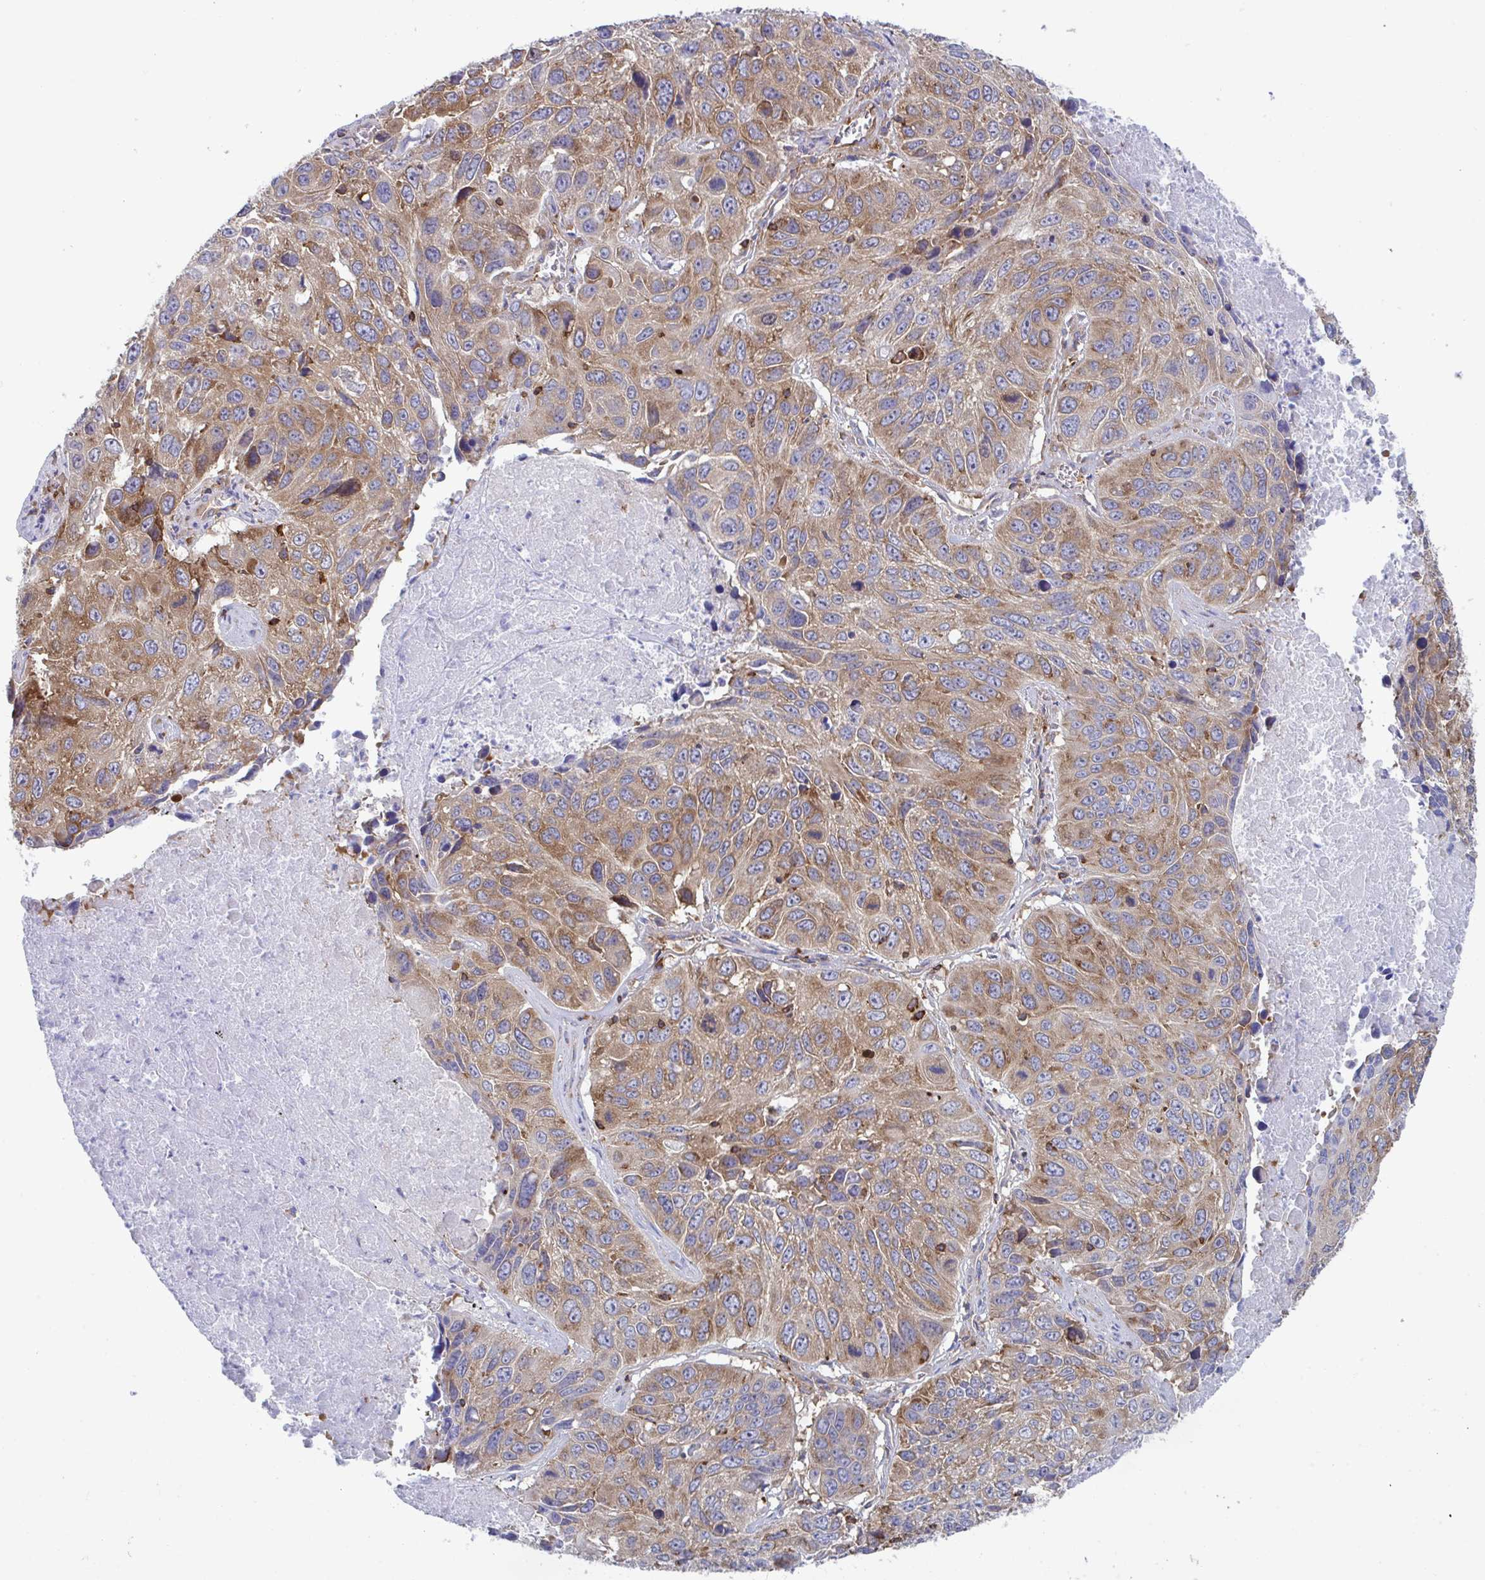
{"staining": {"intensity": "moderate", "quantity": ">75%", "location": "cytoplasmic/membranous"}, "tissue": "lung cancer", "cell_type": "Tumor cells", "image_type": "cancer", "snomed": [{"axis": "morphology", "description": "Squamous cell carcinoma, NOS"}, {"axis": "topography", "description": "Lung"}], "caption": "Human lung cancer stained with a protein marker demonstrates moderate staining in tumor cells.", "gene": "WNK1", "patient": {"sex": "female", "age": 61}}